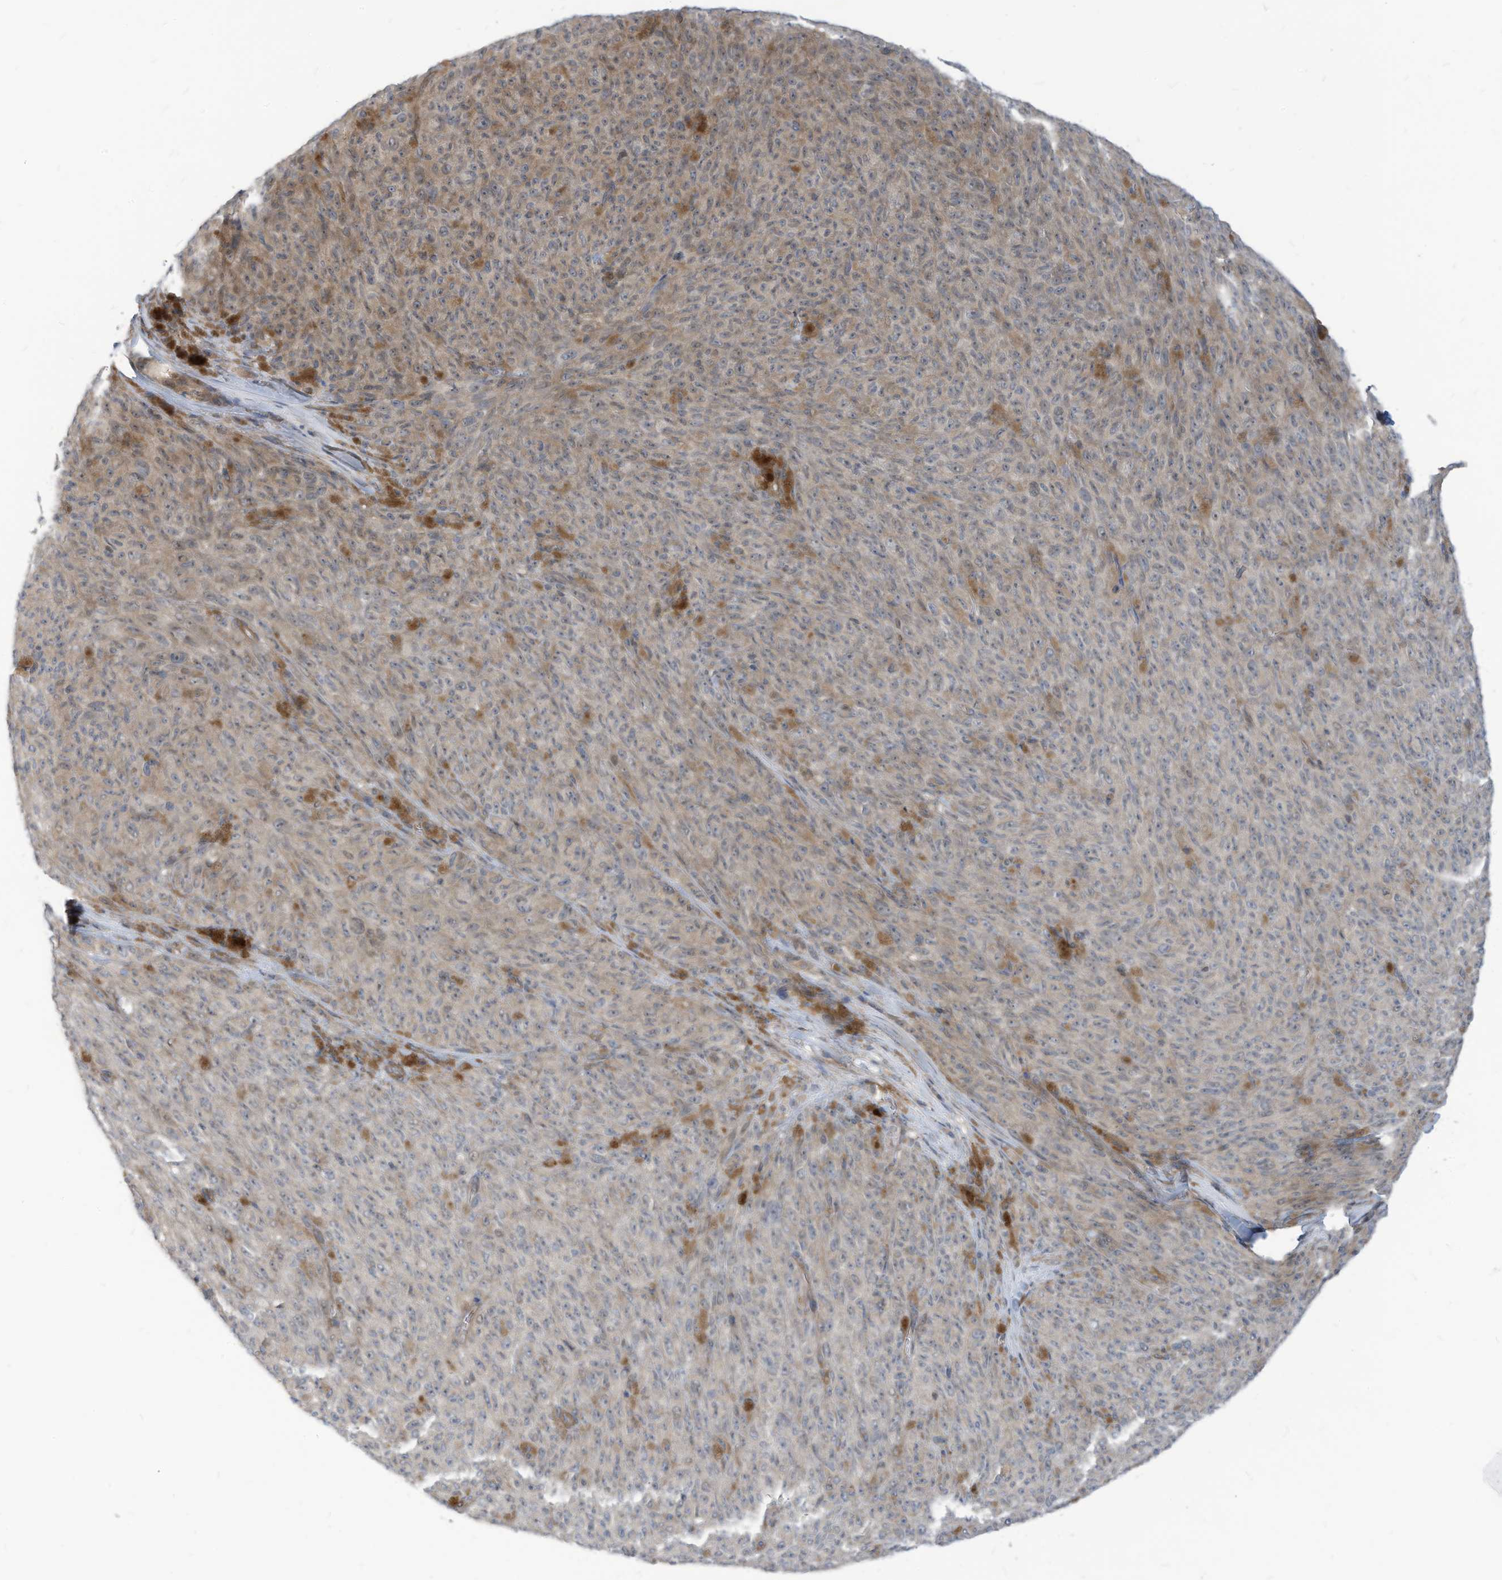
{"staining": {"intensity": "weak", "quantity": "<25%", "location": "cytoplasmic/membranous"}, "tissue": "melanoma", "cell_type": "Tumor cells", "image_type": "cancer", "snomed": [{"axis": "morphology", "description": "Malignant melanoma, NOS"}, {"axis": "topography", "description": "Skin"}], "caption": "Human malignant melanoma stained for a protein using immunohistochemistry exhibits no positivity in tumor cells.", "gene": "GPATCH3", "patient": {"sex": "female", "age": 82}}